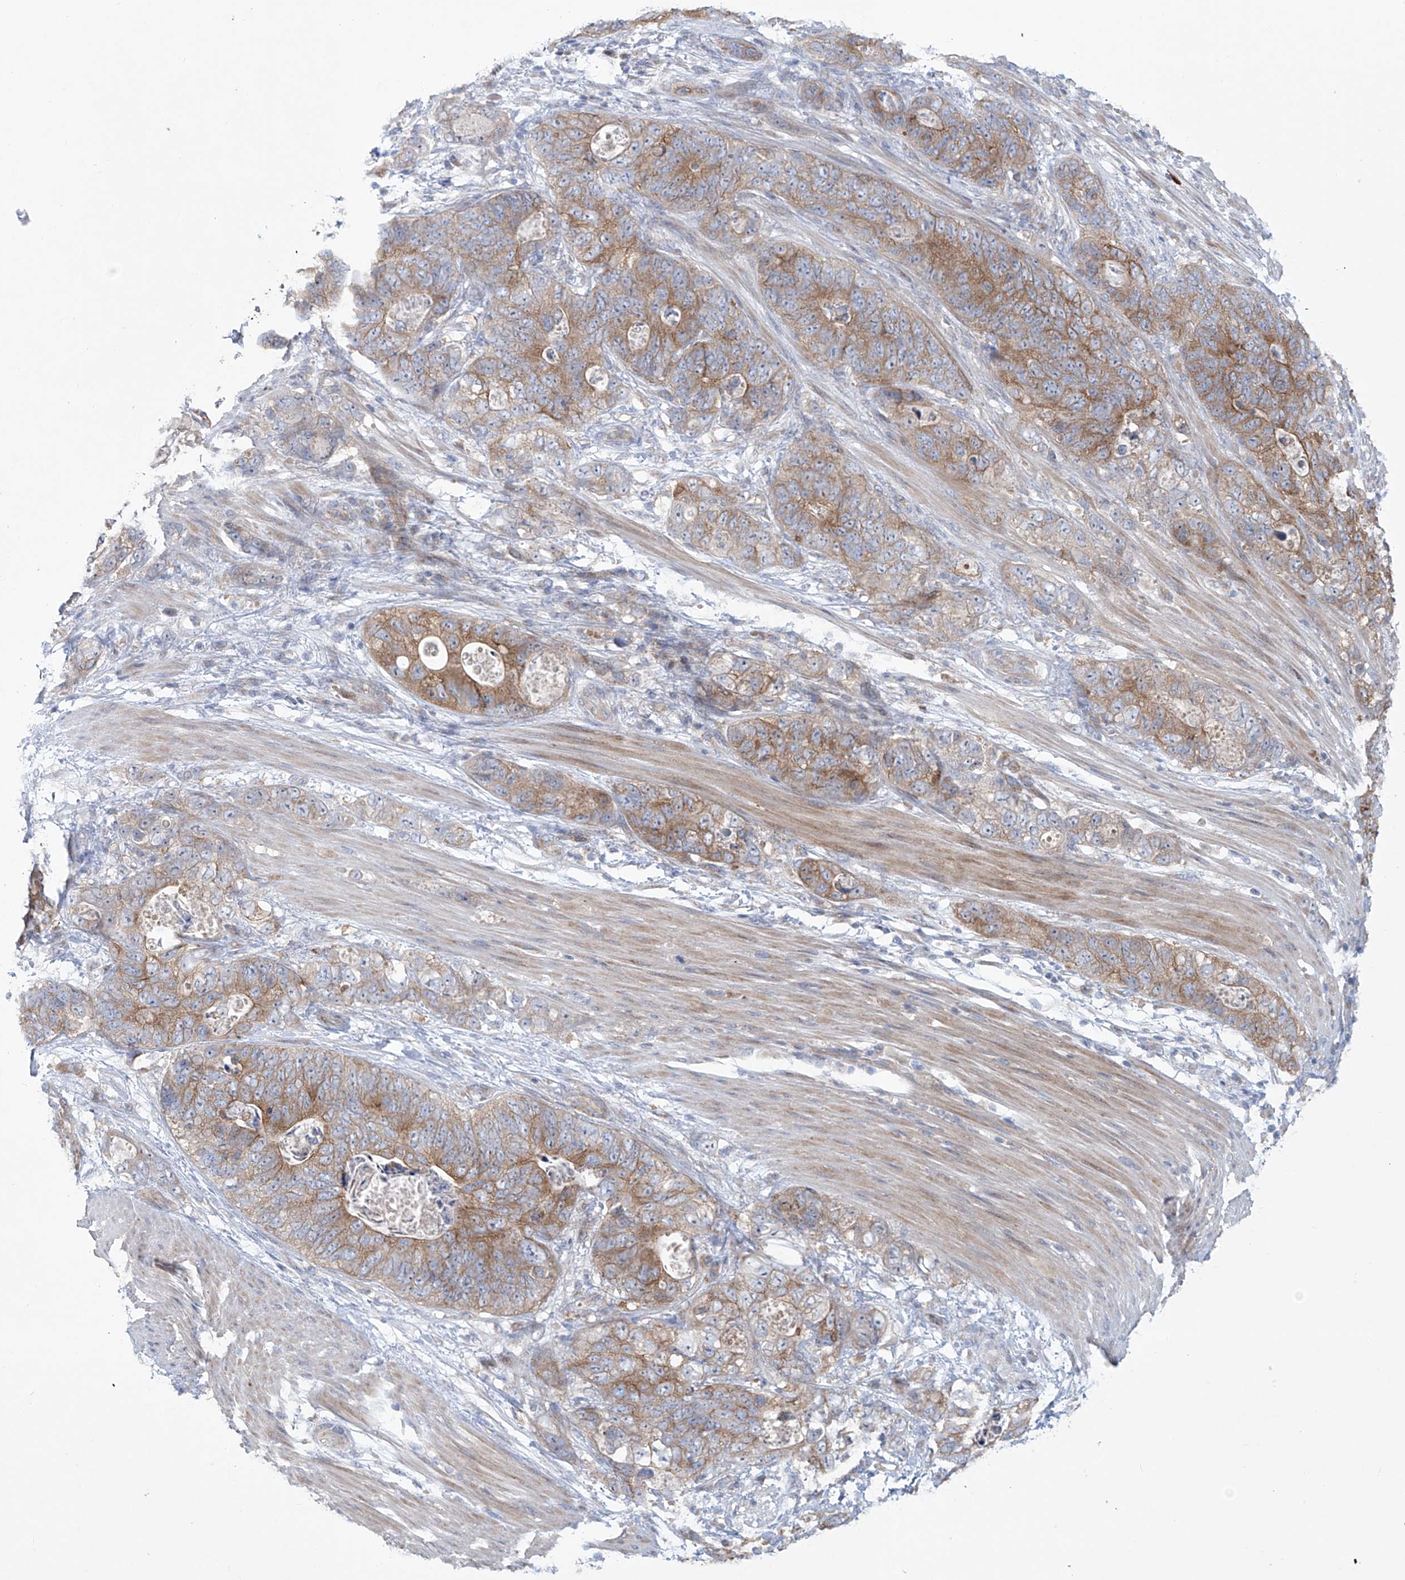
{"staining": {"intensity": "moderate", "quantity": ">75%", "location": "cytoplasmic/membranous"}, "tissue": "stomach cancer", "cell_type": "Tumor cells", "image_type": "cancer", "snomed": [{"axis": "morphology", "description": "Normal tissue, NOS"}, {"axis": "morphology", "description": "Adenocarcinoma, NOS"}, {"axis": "topography", "description": "Stomach"}], "caption": "Stomach adenocarcinoma tissue shows moderate cytoplasmic/membranous positivity in approximately >75% of tumor cells, visualized by immunohistochemistry.", "gene": "KLC4", "patient": {"sex": "female", "age": 89}}